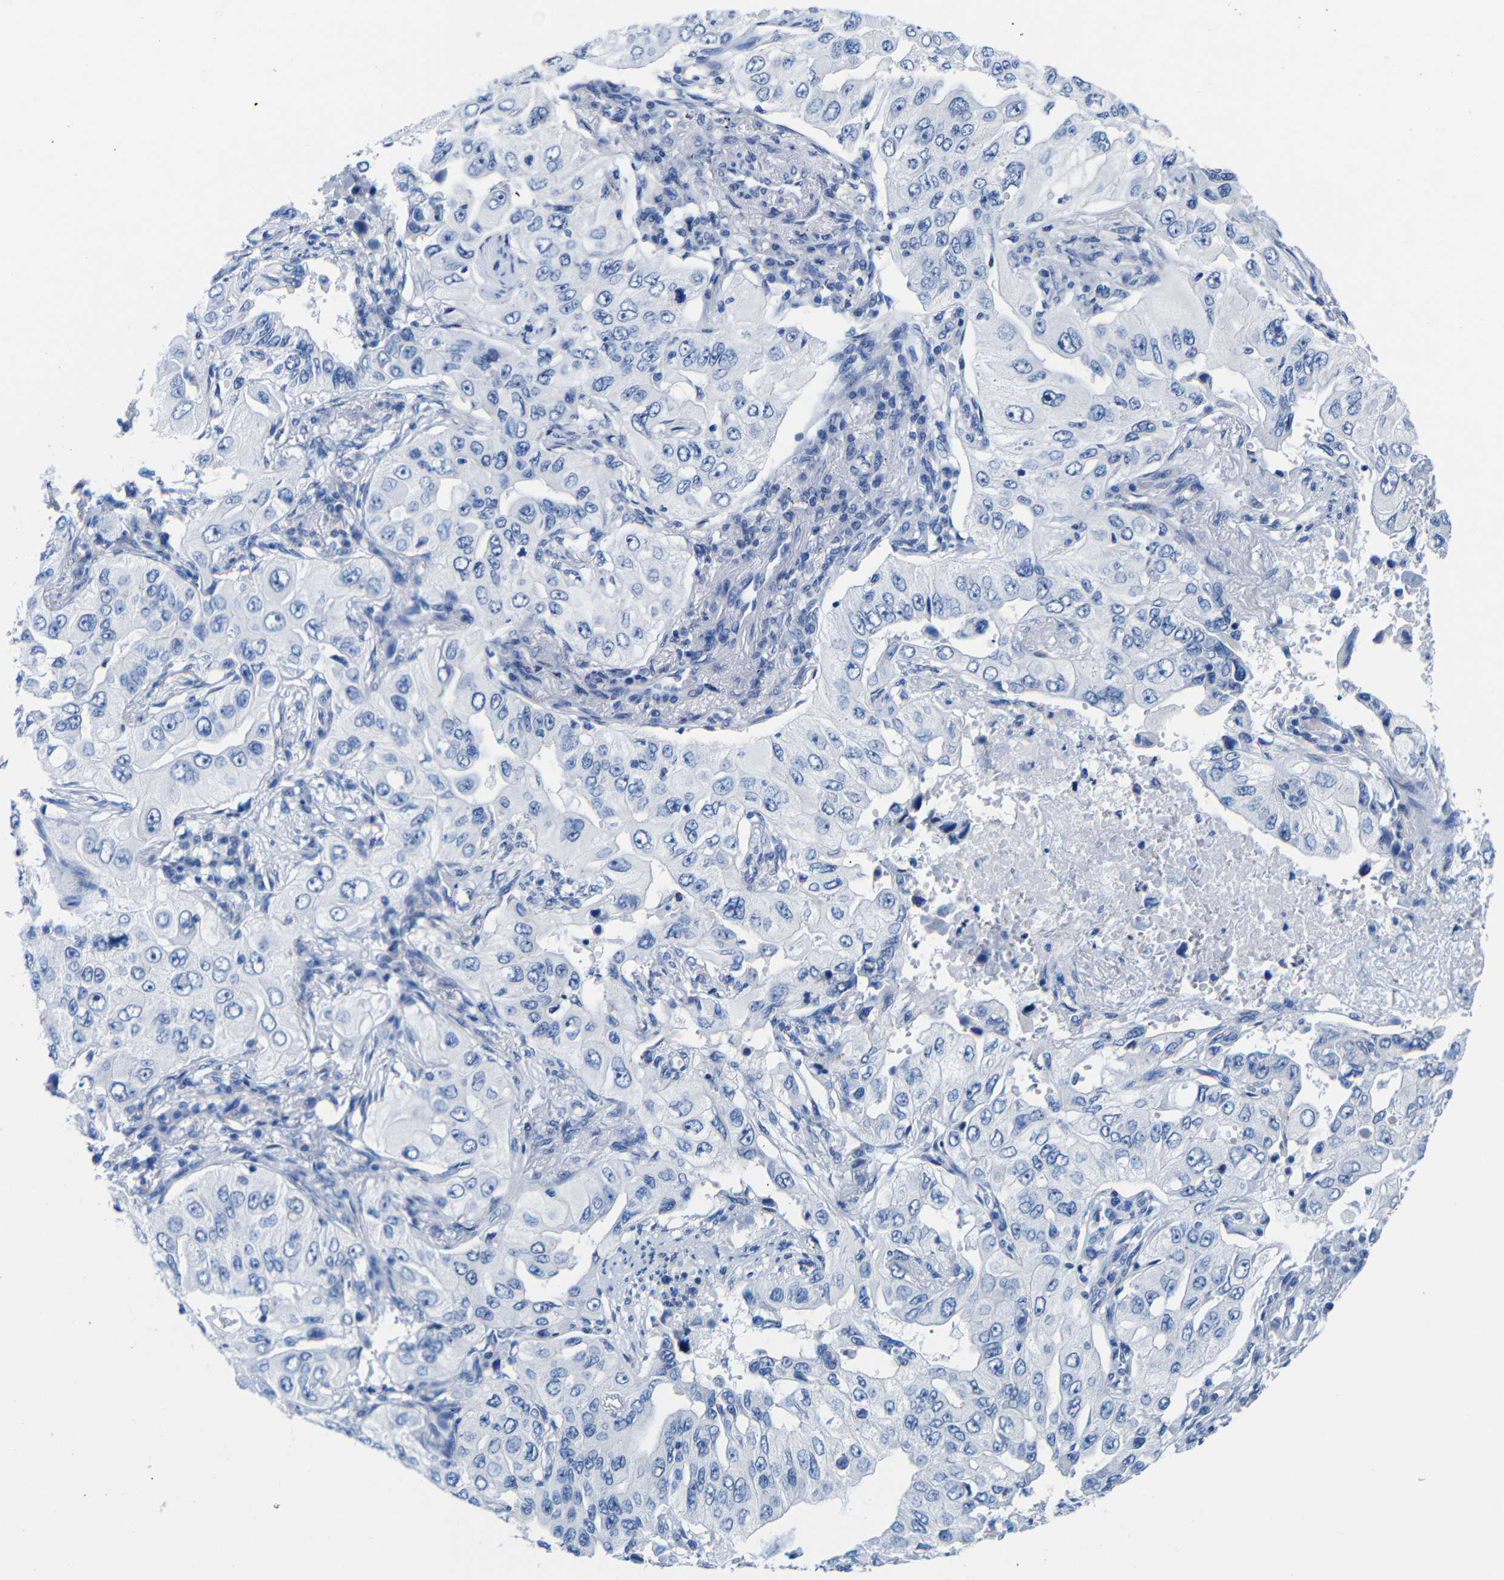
{"staining": {"intensity": "negative", "quantity": "none", "location": "none"}, "tissue": "lung cancer", "cell_type": "Tumor cells", "image_type": "cancer", "snomed": [{"axis": "morphology", "description": "Adenocarcinoma, NOS"}, {"axis": "topography", "description": "Lung"}], "caption": "A micrograph of adenocarcinoma (lung) stained for a protein demonstrates no brown staining in tumor cells.", "gene": "CGNL1", "patient": {"sex": "male", "age": 84}}